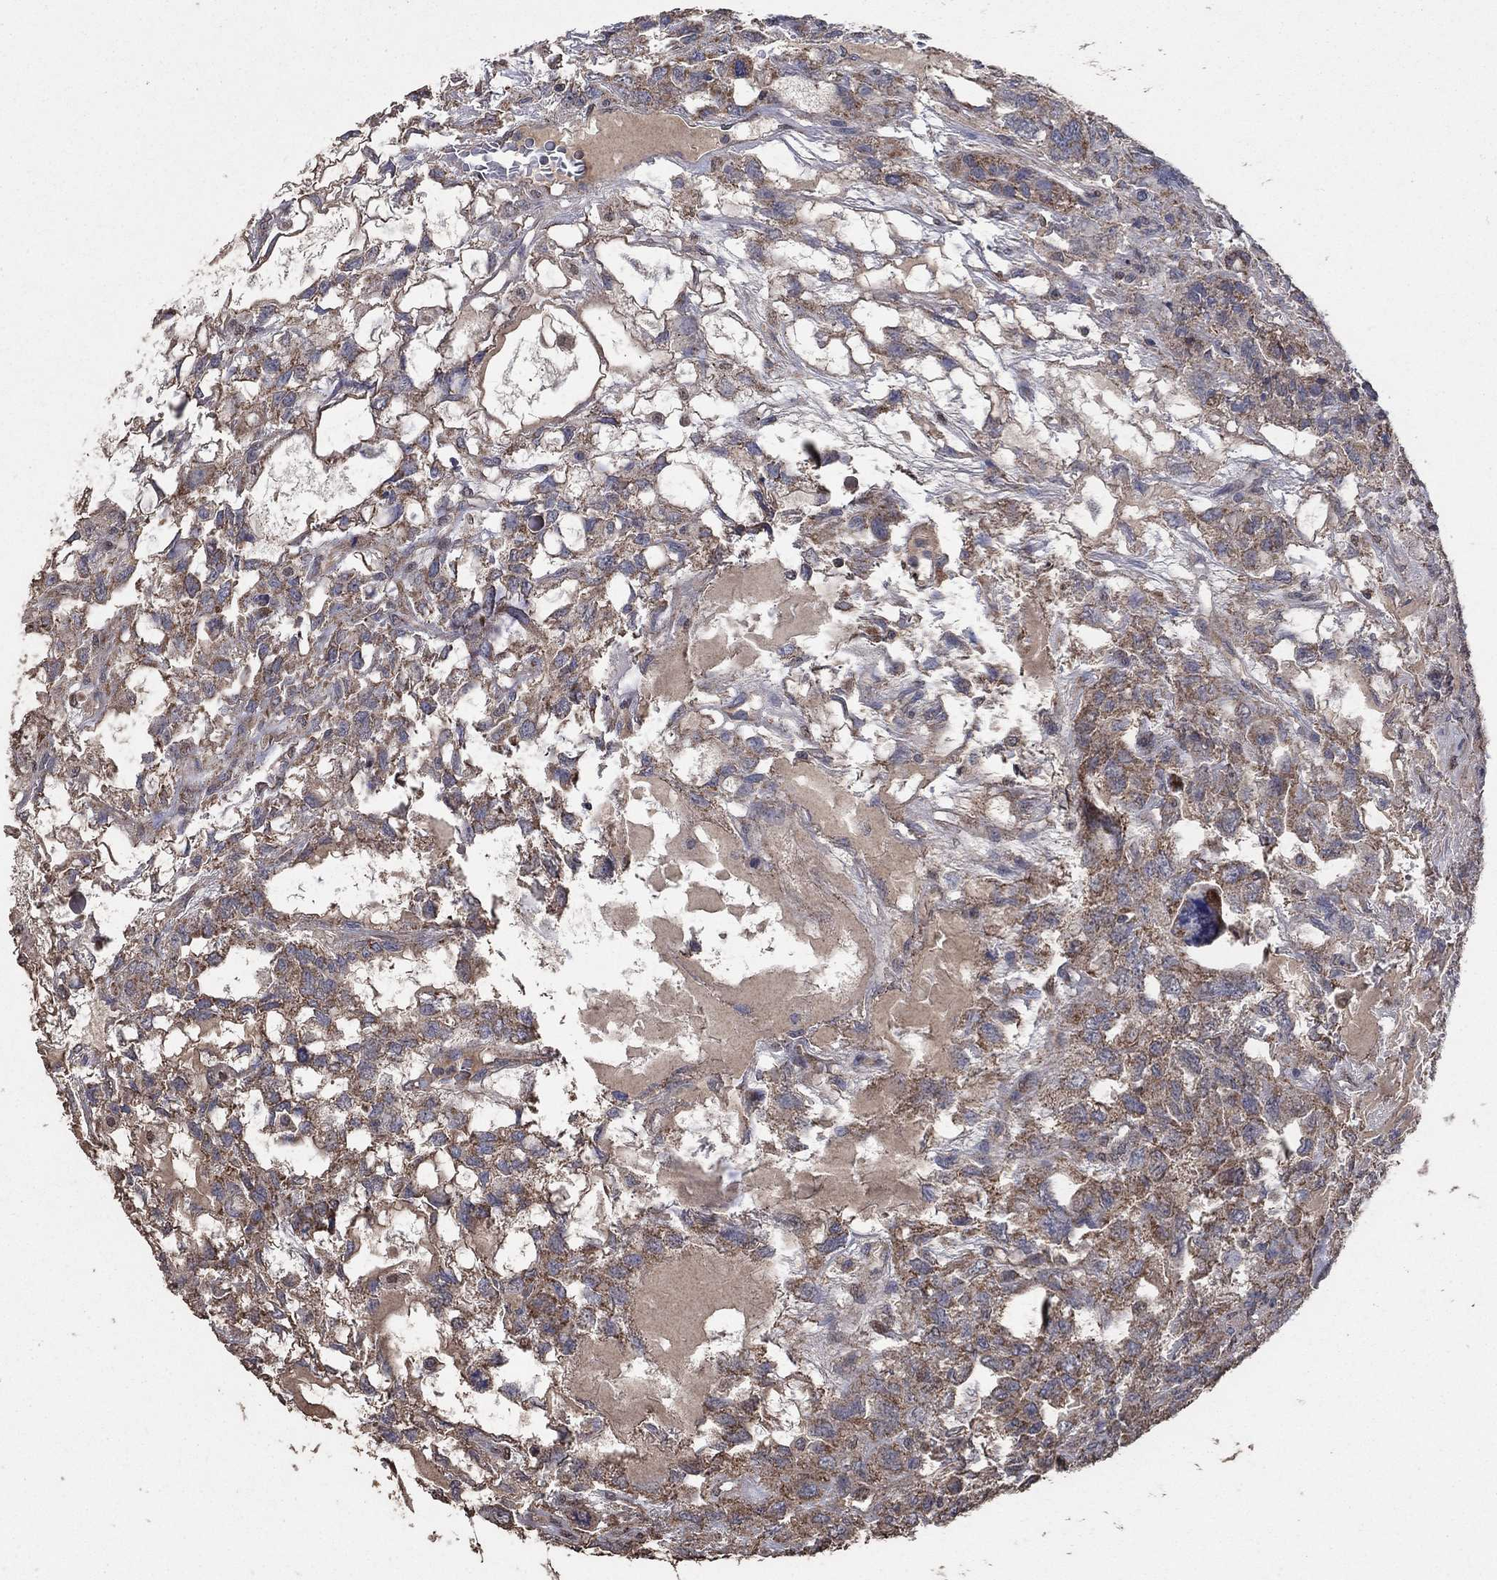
{"staining": {"intensity": "moderate", "quantity": ">75%", "location": "cytoplasmic/membranous"}, "tissue": "testis cancer", "cell_type": "Tumor cells", "image_type": "cancer", "snomed": [{"axis": "morphology", "description": "Seminoma, NOS"}, {"axis": "topography", "description": "Testis"}], "caption": "Testis seminoma stained for a protein displays moderate cytoplasmic/membranous positivity in tumor cells.", "gene": "MRPS24", "patient": {"sex": "male", "age": 52}}